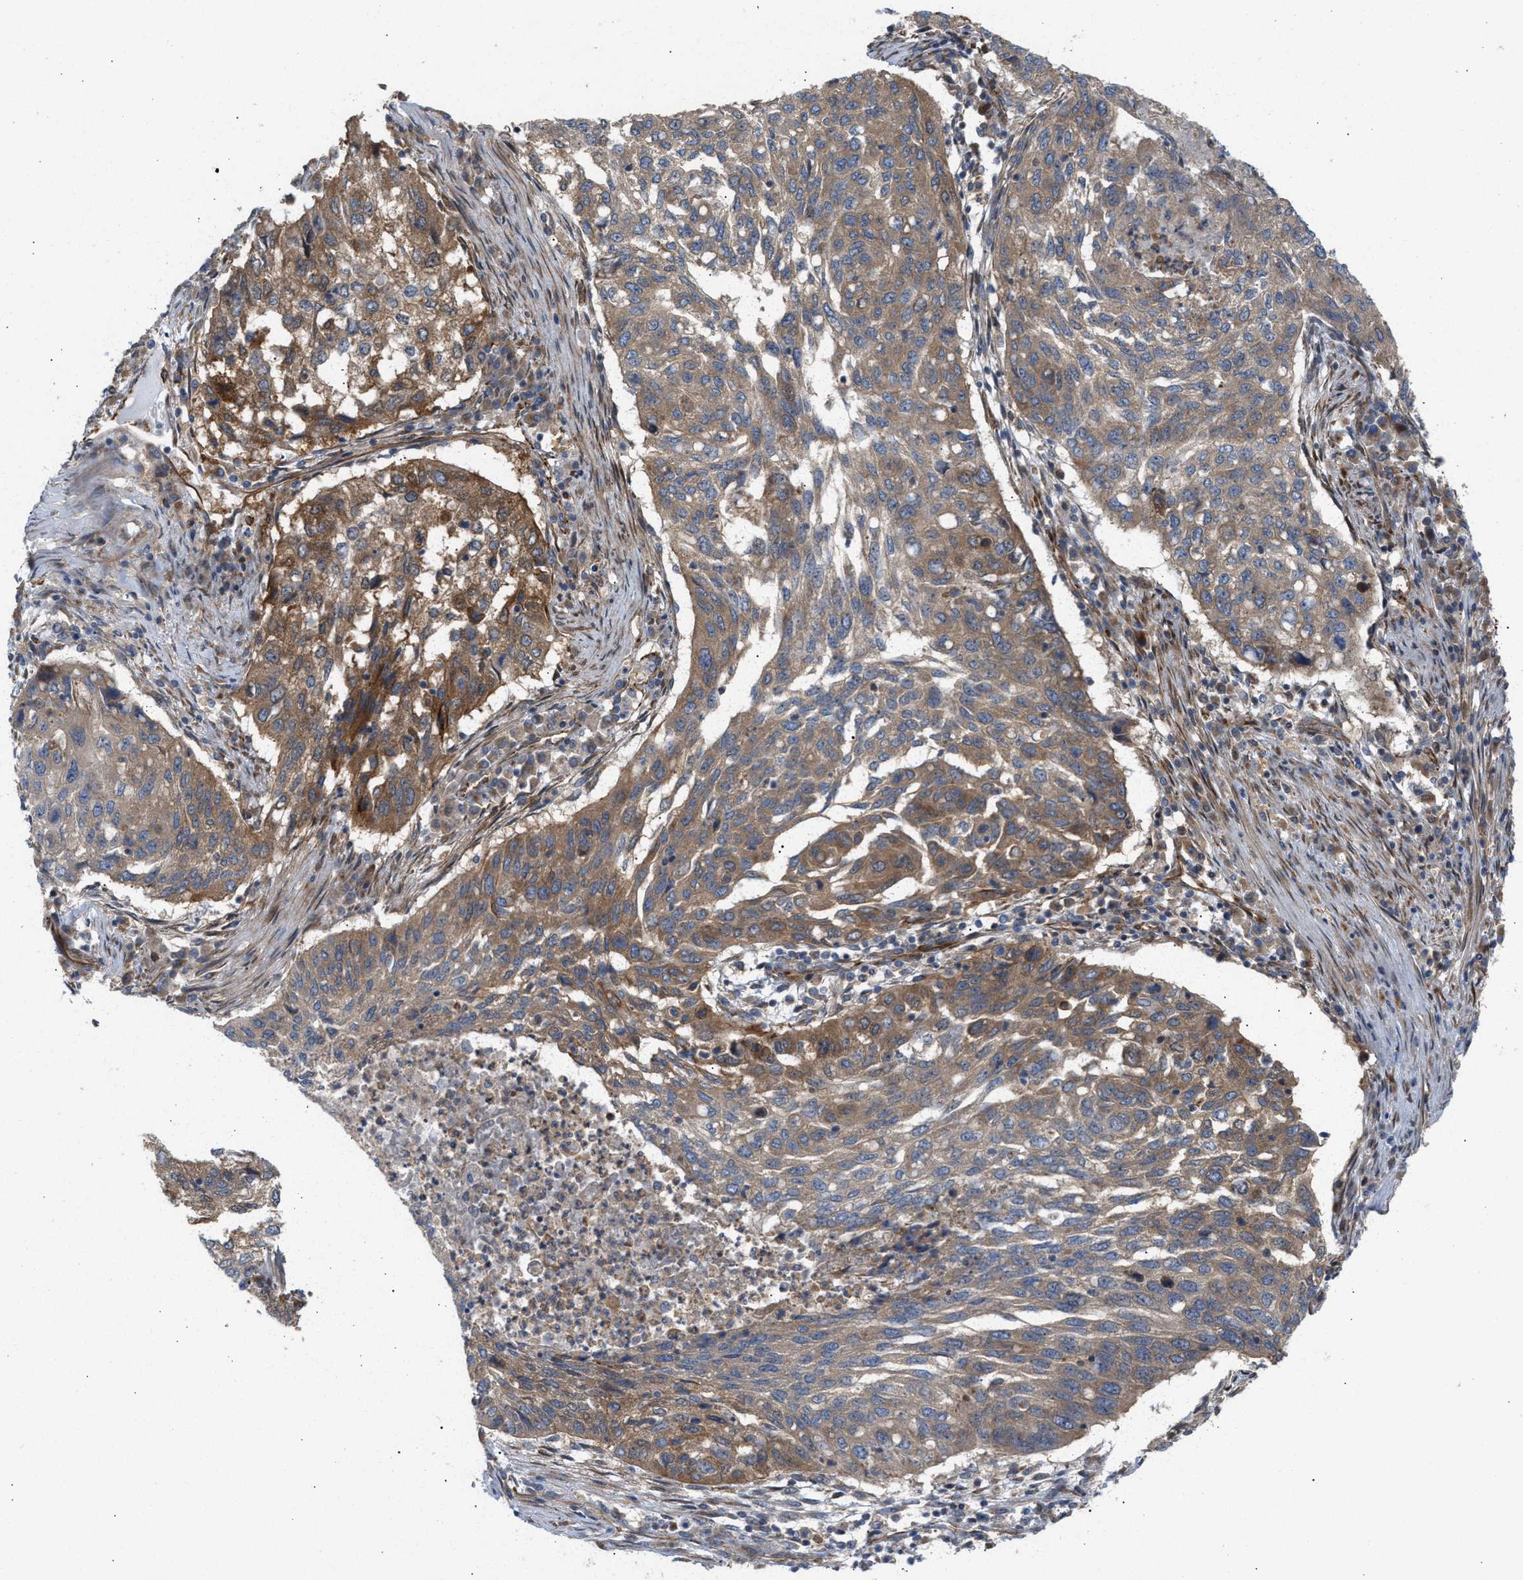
{"staining": {"intensity": "moderate", "quantity": "25%-75%", "location": "cytoplasmic/membranous"}, "tissue": "lung cancer", "cell_type": "Tumor cells", "image_type": "cancer", "snomed": [{"axis": "morphology", "description": "Squamous cell carcinoma, NOS"}, {"axis": "topography", "description": "Lung"}], "caption": "The histopathology image demonstrates staining of lung cancer, revealing moderate cytoplasmic/membranous protein expression (brown color) within tumor cells.", "gene": "EPS15L1", "patient": {"sex": "female", "age": 63}}